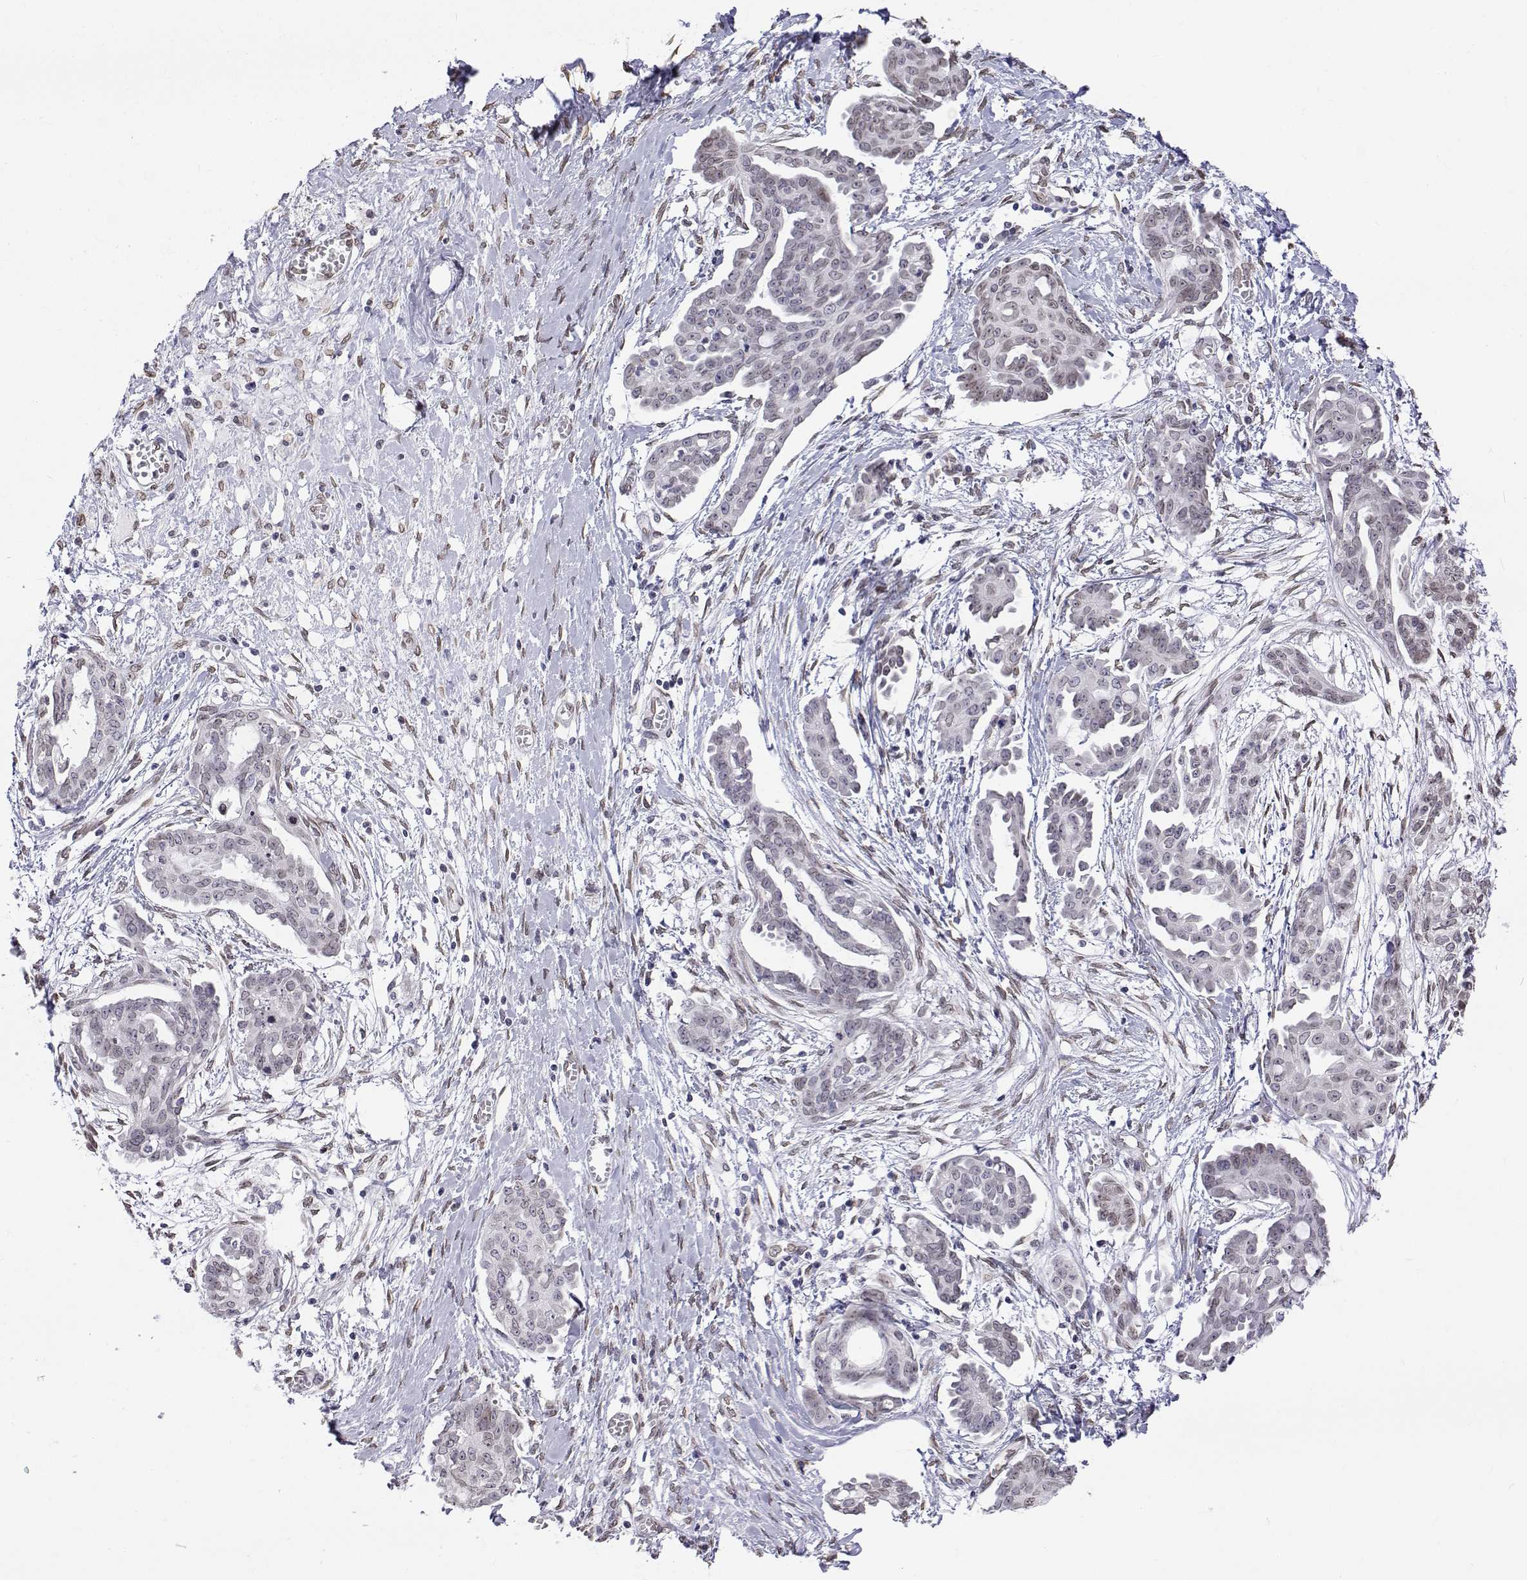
{"staining": {"intensity": "weak", "quantity": "<25%", "location": "nuclear"}, "tissue": "ovarian cancer", "cell_type": "Tumor cells", "image_type": "cancer", "snomed": [{"axis": "morphology", "description": "Cystadenocarcinoma, serous, NOS"}, {"axis": "topography", "description": "Ovary"}], "caption": "IHC image of human serous cystadenocarcinoma (ovarian) stained for a protein (brown), which displays no expression in tumor cells.", "gene": "ZNF532", "patient": {"sex": "female", "age": 71}}